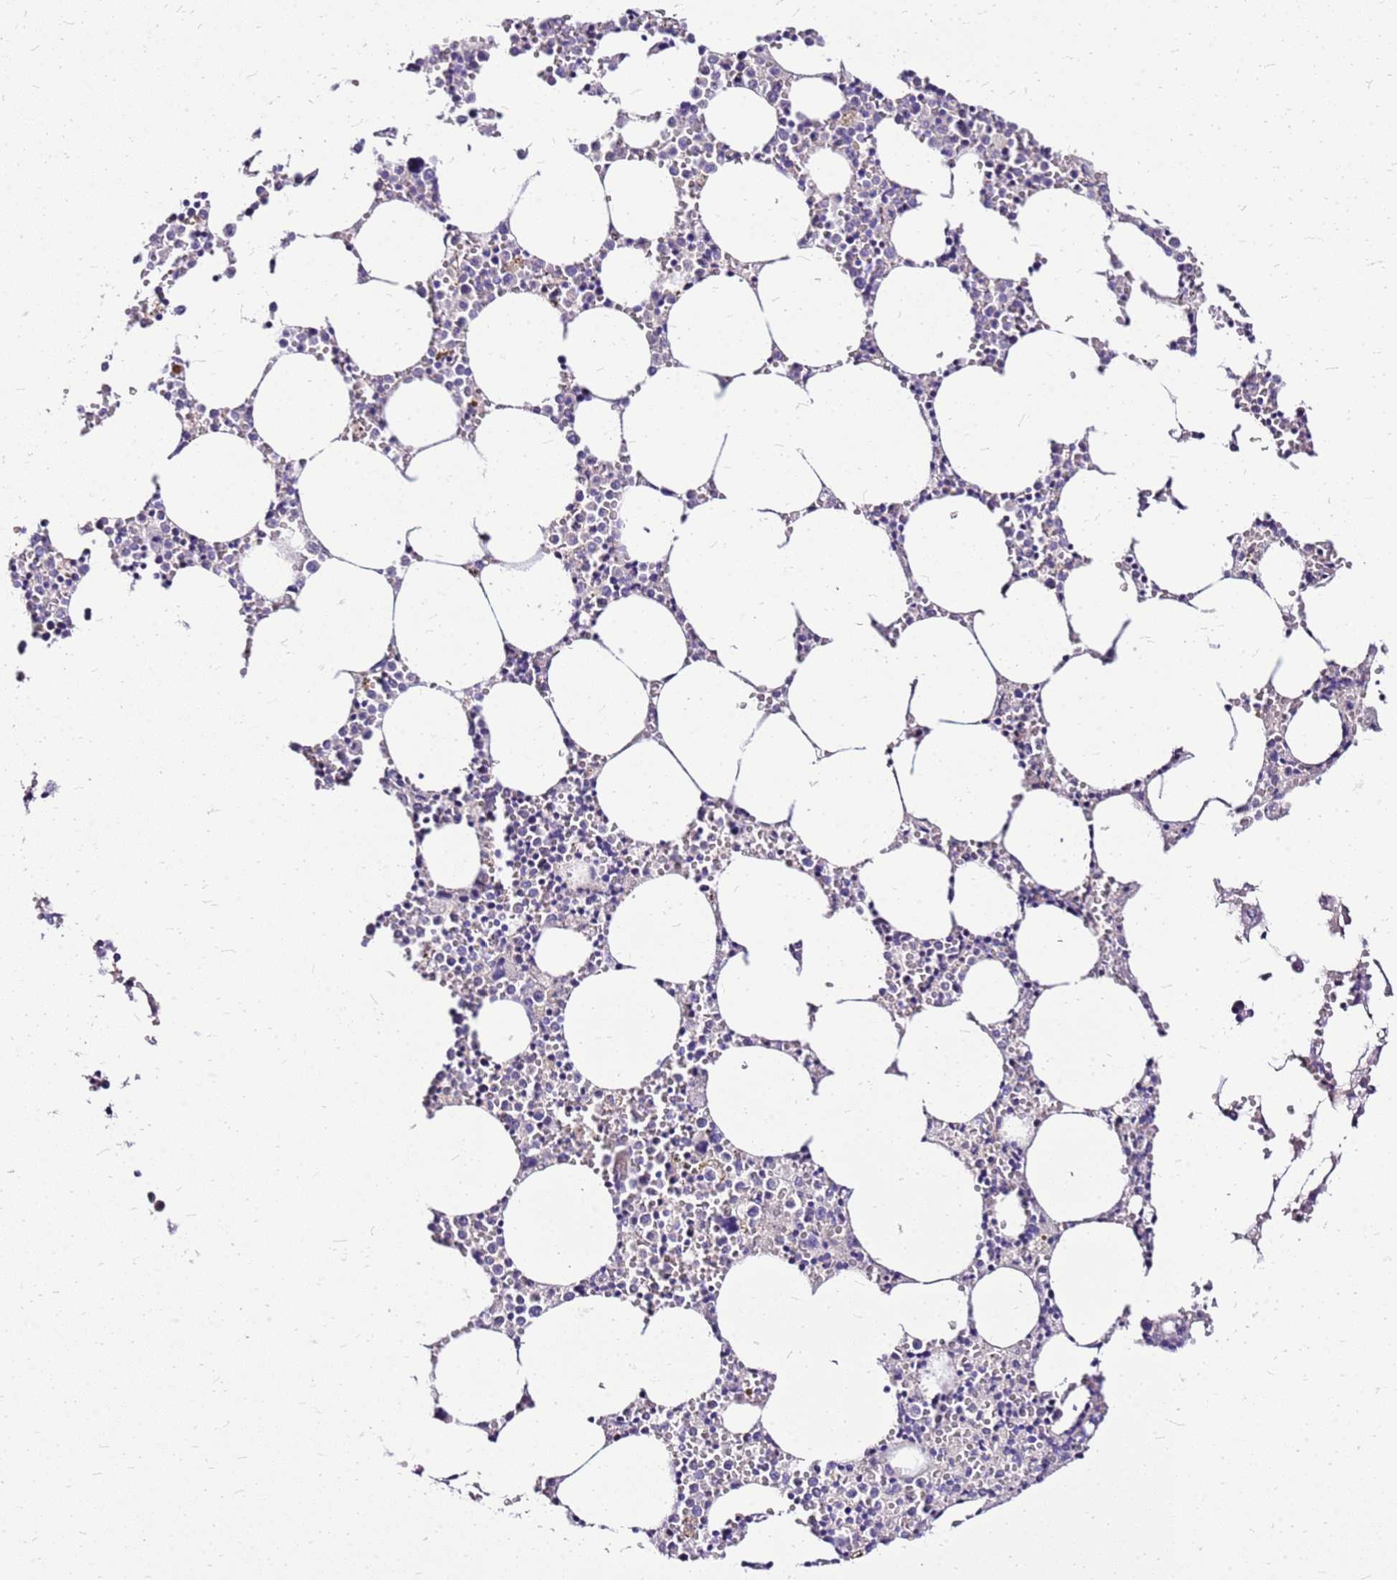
{"staining": {"intensity": "negative", "quantity": "none", "location": "none"}, "tissue": "bone marrow", "cell_type": "Hematopoietic cells", "image_type": "normal", "snomed": [{"axis": "morphology", "description": "Normal tissue, NOS"}, {"axis": "topography", "description": "Bone marrow"}], "caption": "This is an immunohistochemistry (IHC) image of benign human bone marrow. There is no staining in hematopoietic cells.", "gene": "DCDC2B", "patient": {"sex": "female", "age": 64}}